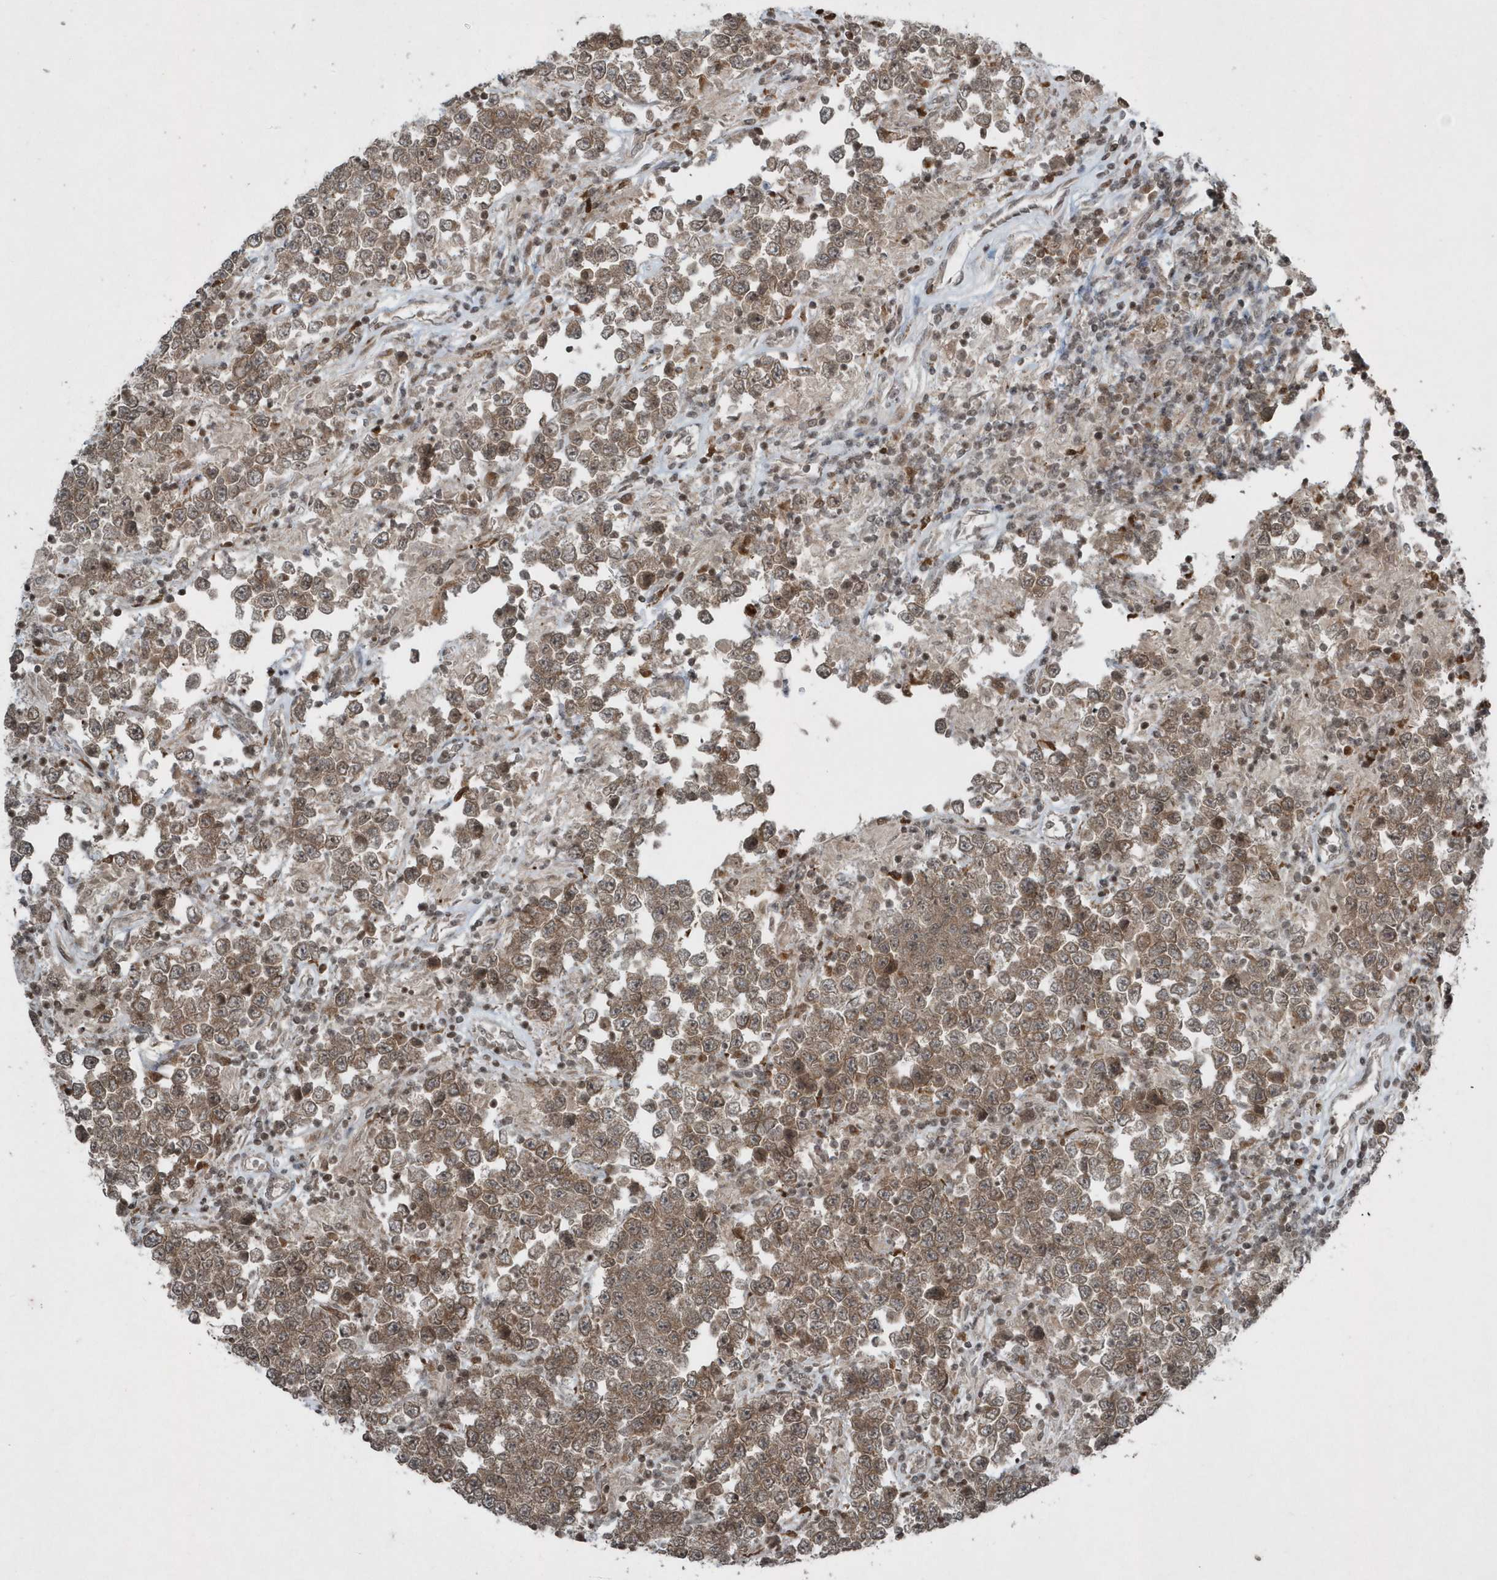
{"staining": {"intensity": "moderate", "quantity": ">75%", "location": "cytoplasmic/membranous"}, "tissue": "testis cancer", "cell_type": "Tumor cells", "image_type": "cancer", "snomed": [{"axis": "morphology", "description": "Normal tissue, NOS"}, {"axis": "morphology", "description": "Urothelial carcinoma, High grade"}, {"axis": "morphology", "description": "Seminoma, NOS"}, {"axis": "morphology", "description": "Carcinoma, Embryonal, NOS"}, {"axis": "topography", "description": "Urinary bladder"}, {"axis": "topography", "description": "Testis"}], "caption": "Immunohistochemistry (DAB (3,3'-diaminobenzidine)) staining of human seminoma (testis) shows moderate cytoplasmic/membranous protein expression in about >75% of tumor cells.", "gene": "EIF2B1", "patient": {"sex": "male", "age": 41}}